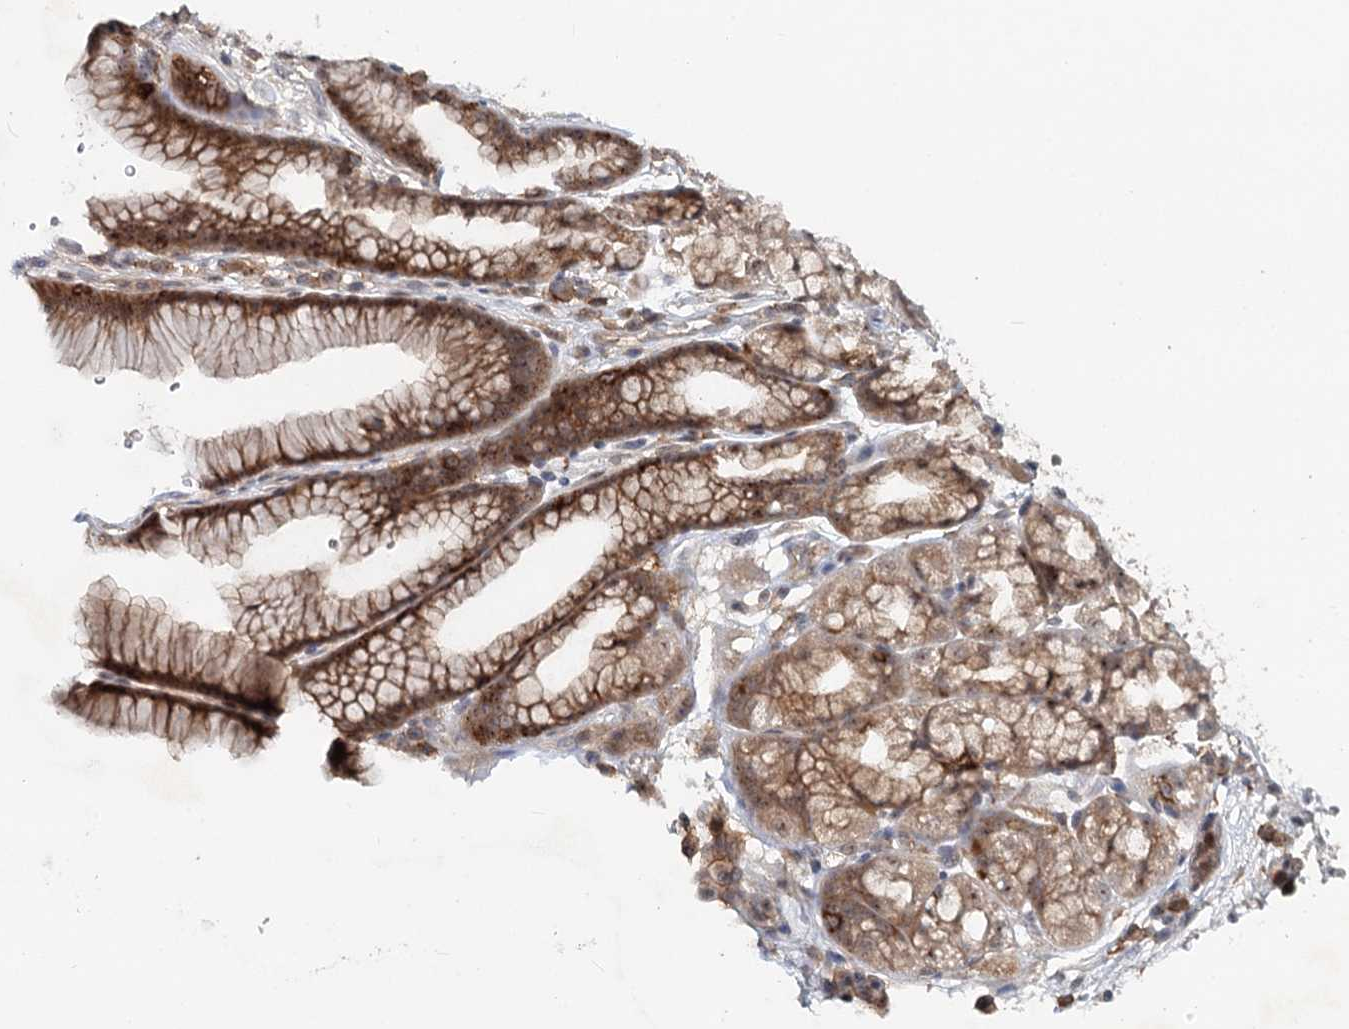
{"staining": {"intensity": "moderate", "quantity": "25%-75%", "location": "cytoplasmic/membranous,nuclear"}, "tissue": "stomach", "cell_type": "Glandular cells", "image_type": "normal", "snomed": [{"axis": "morphology", "description": "Normal tissue, NOS"}, {"axis": "morphology", "description": "Adenocarcinoma, NOS"}, {"axis": "topography", "description": "Stomach"}], "caption": "Human stomach stained with a brown dye displays moderate cytoplasmic/membranous,nuclear positive positivity in about 25%-75% of glandular cells.", "gene": "CDC42SE2", "patient": {"sex": "male", "age": 57}}